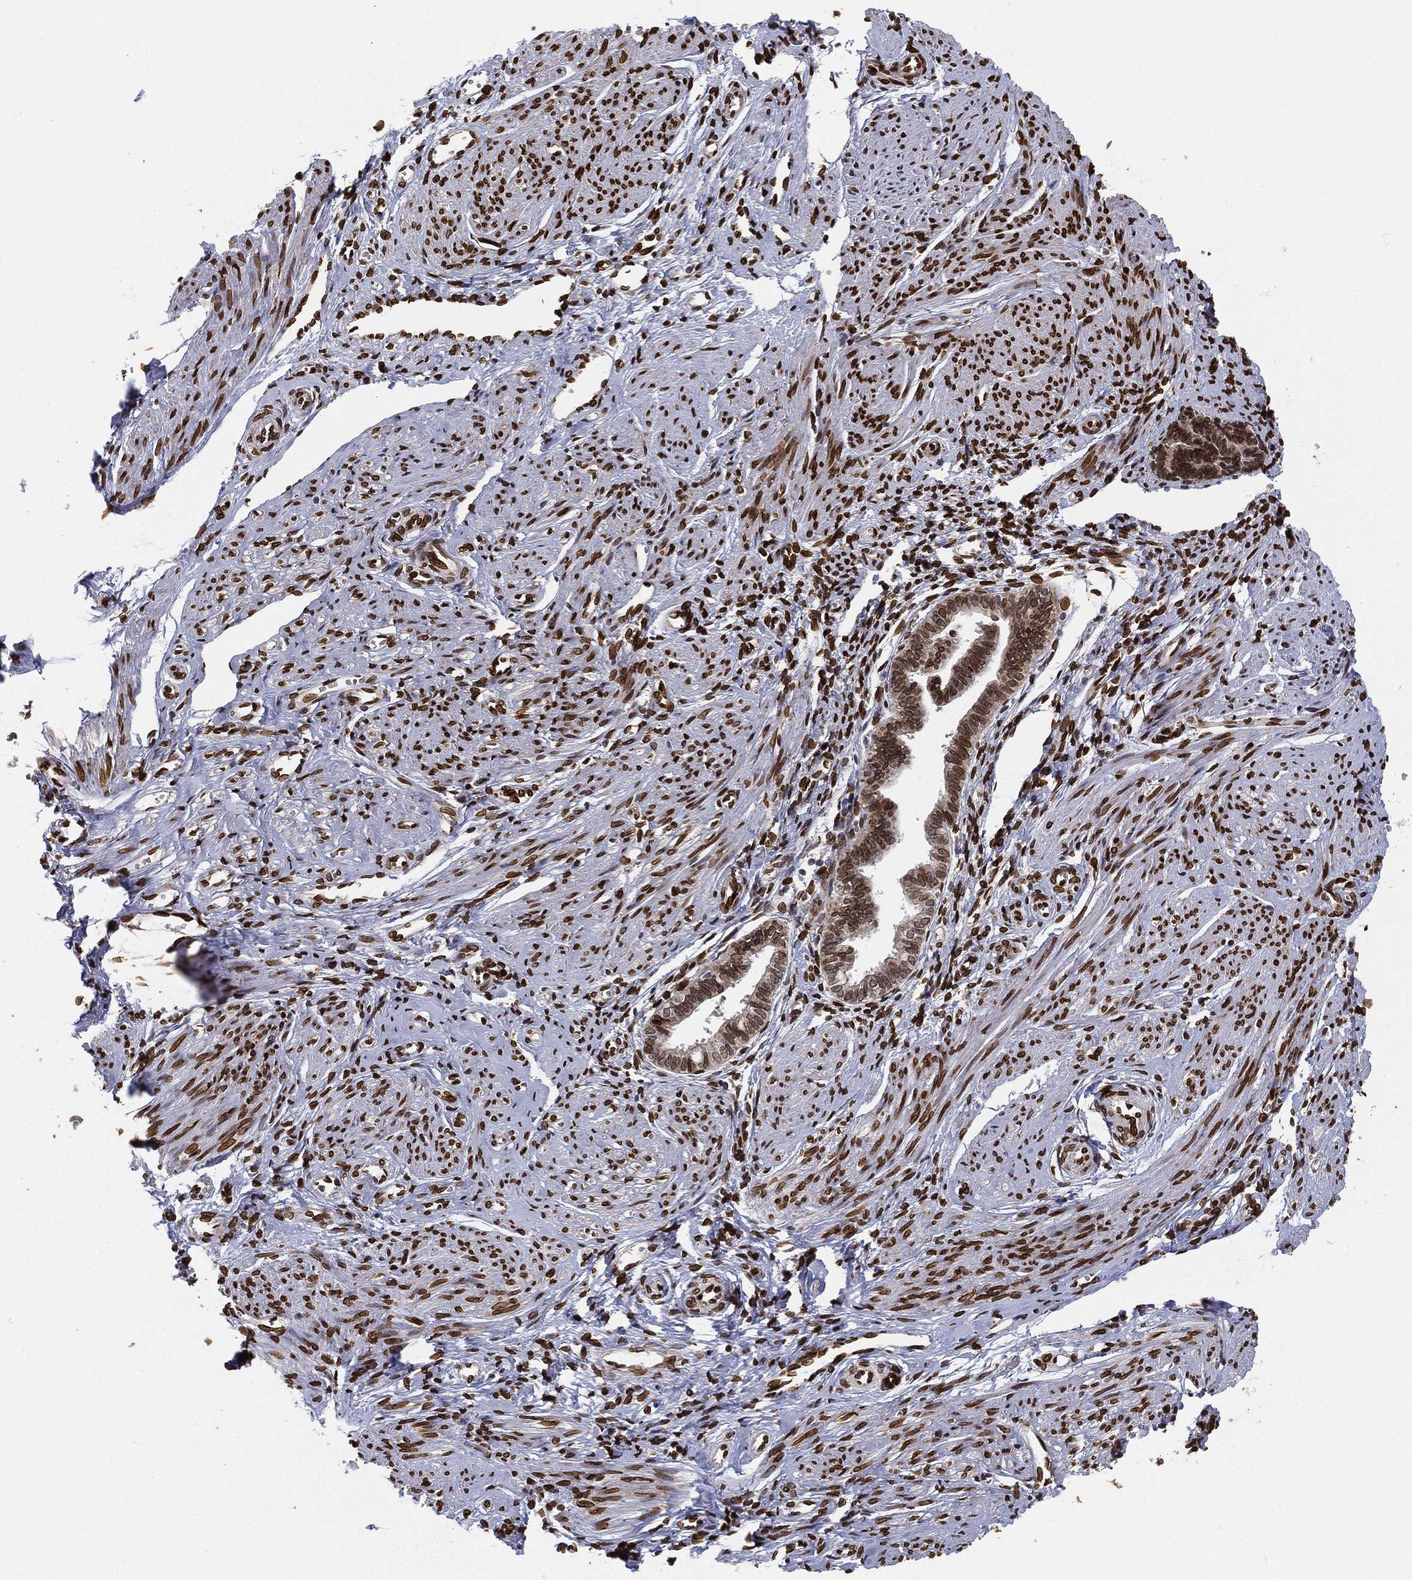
{"staining": {"intensity": "strong", "quantity": ">75%", "location": "cytoplasmic/membranous,nuclear"}, "tissue": "endometrium", "cell_type": "Cells in endometrial stroma", "image_type": "normal", "snomed": [{"axis": "morphology", "description": "Normal tissue, NOS"}, {"axis": "topography", "description": "Cervix"}, {"axis": "topography", "description": "Endometrium"}], "caption": "Benign endometrium demonstrates strong cytoplasmic/membranous,nuclear expression in about >75% of cells in endometrial stroma The staining is performed using DAB brown chromogen to label protein expression. The nuclei are counter-stained blue using hematoxylin..", "gene": "PALB2", "patient": {"sex": "female", "age": 37}}